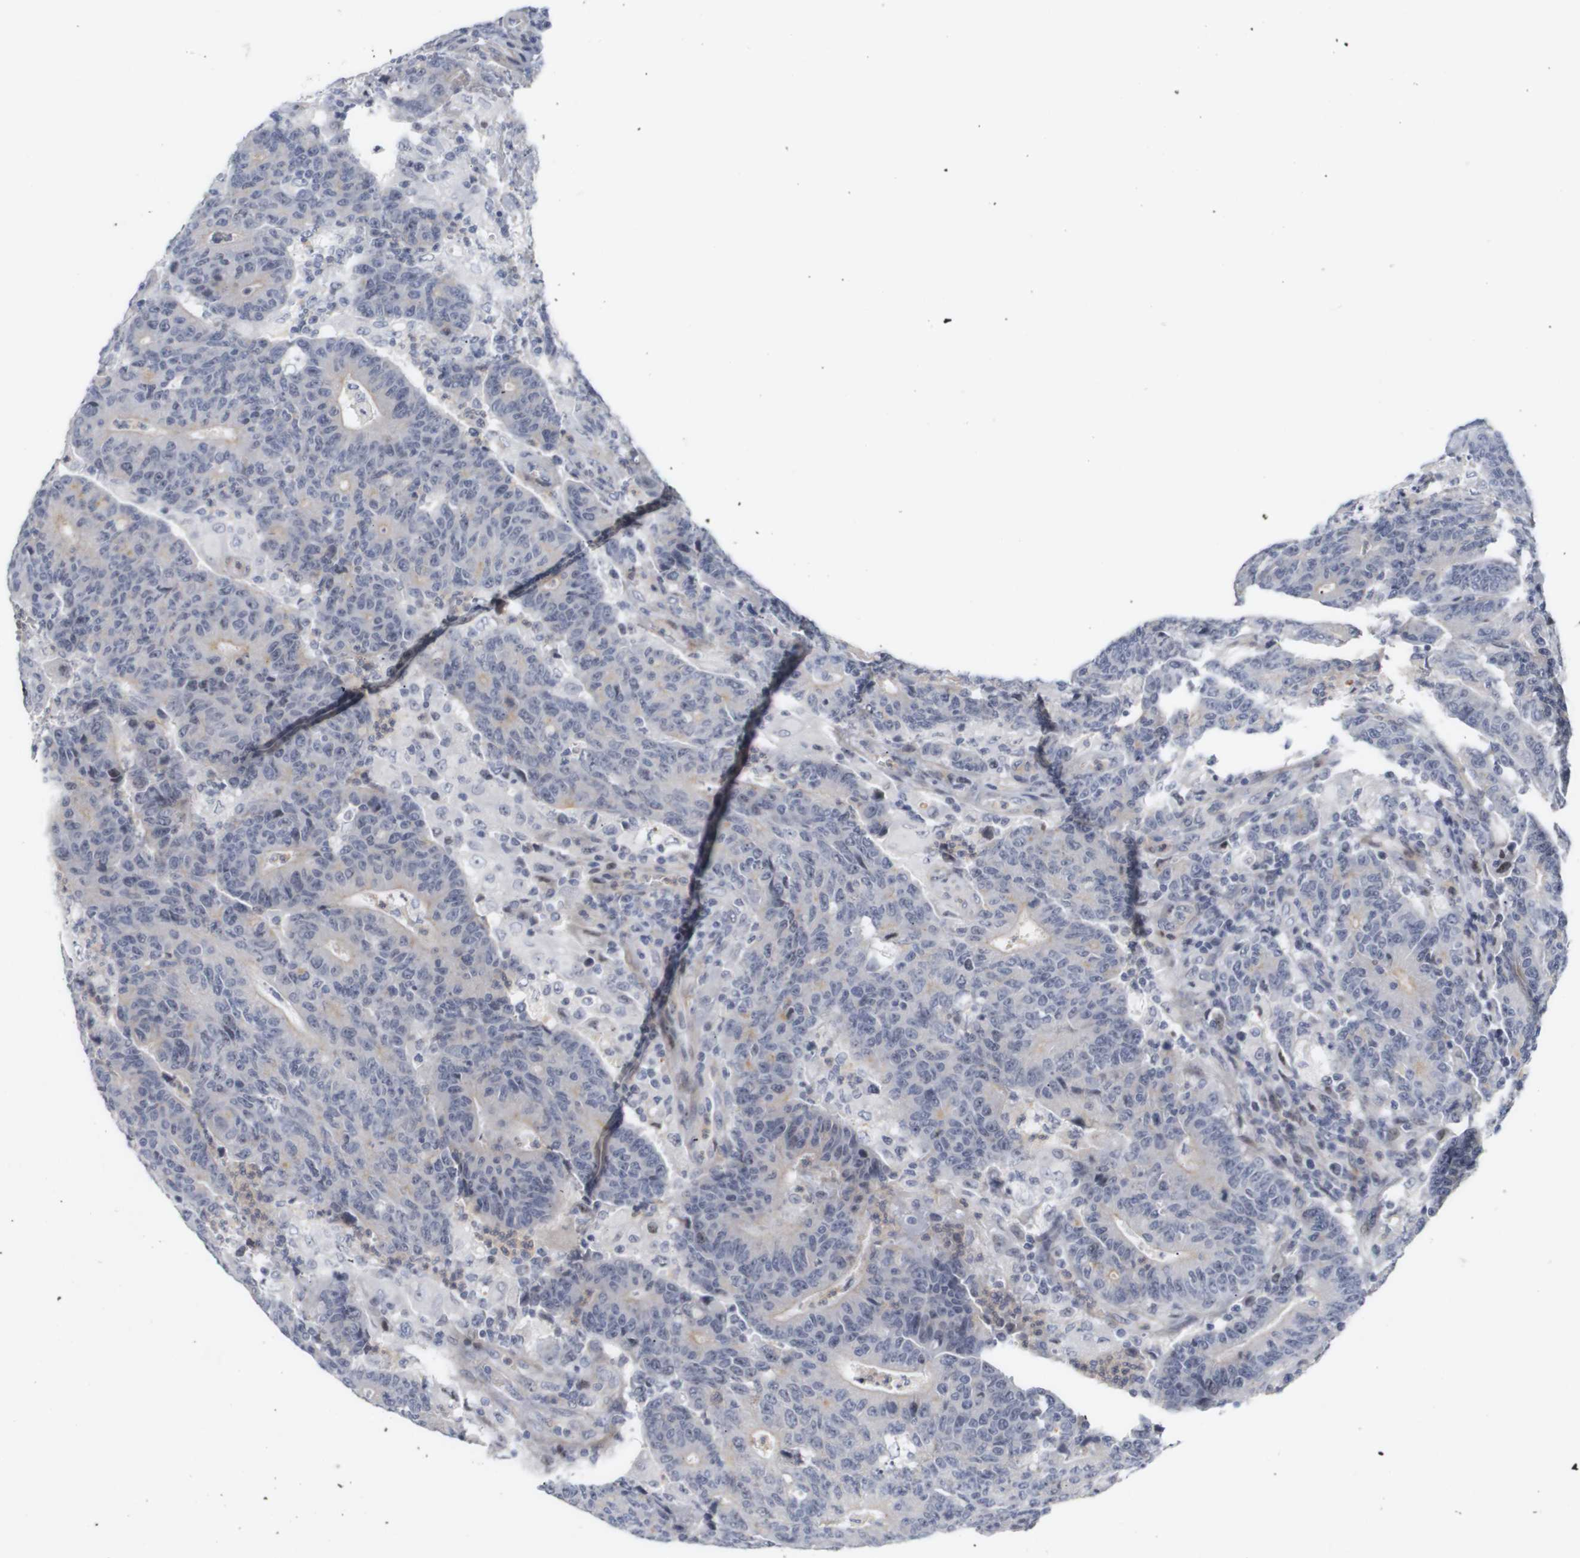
{"staining": {"intensity": "negative", "quantity": "none", "location": "none"}, "tissue": "colorectal cancer", "cell_type": "Tumor cells", "image_type": "cancer", "snomed": [{"axis": "morphology", "description": "Normal tissue, NOS"}, {"axis": "morphology", "description": "Adenocarcinoma, NOS"}, {"axis": "topography", "description": "Colon"}], "caption": "DAB immunohistochemical staining of colorectal cancer reveals no significant expression in tumor cells.", "gene": "CYB561", "patient": {"sex": "female", "age": 75}}